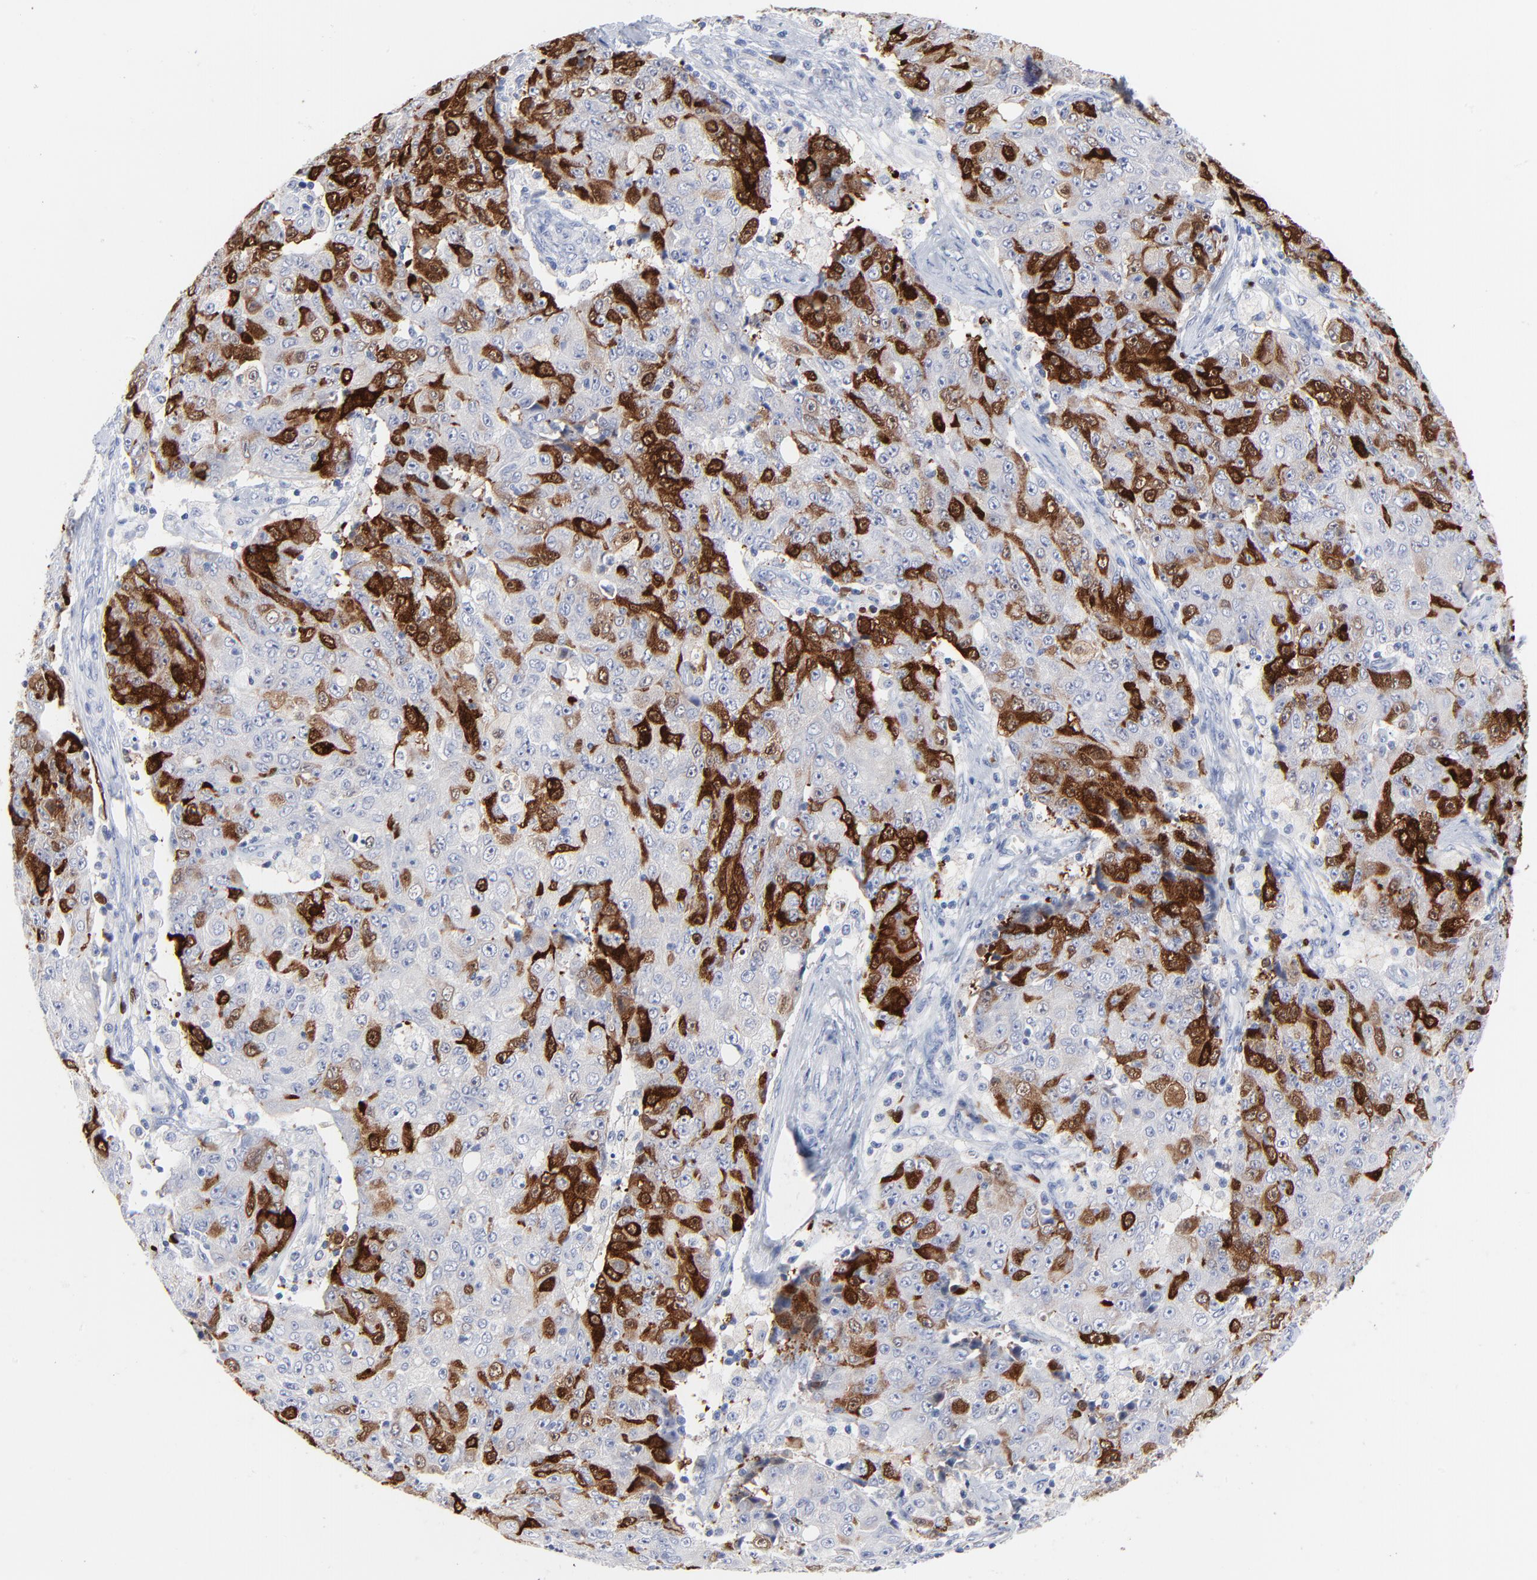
{"staining": {"intensity": "strong", "quantity": "25%-75%", "location": "cytoplasmic/membranous,nuclear"}, "tissue": "ovarian cancer", "cell_type": "Tumor cells", "image_type": "cancer", "snomed": [{"axis": "morphology", "description": "Carcinoma, endometroid"}, {"axis": "topography", "description": "Ovary"}], "caption": "DAB immunohistochemical staining of human ovarian endometroid carcinoma shows strong cytoplasmic/membranous and nuclear protein expression in about 25%-75% of tumor cells. Immunohistochemistry stains the protein in brown and the nuclei are stained blue.", "gene": "CDK1", "patient": {"sex": "female", "age": 42}}